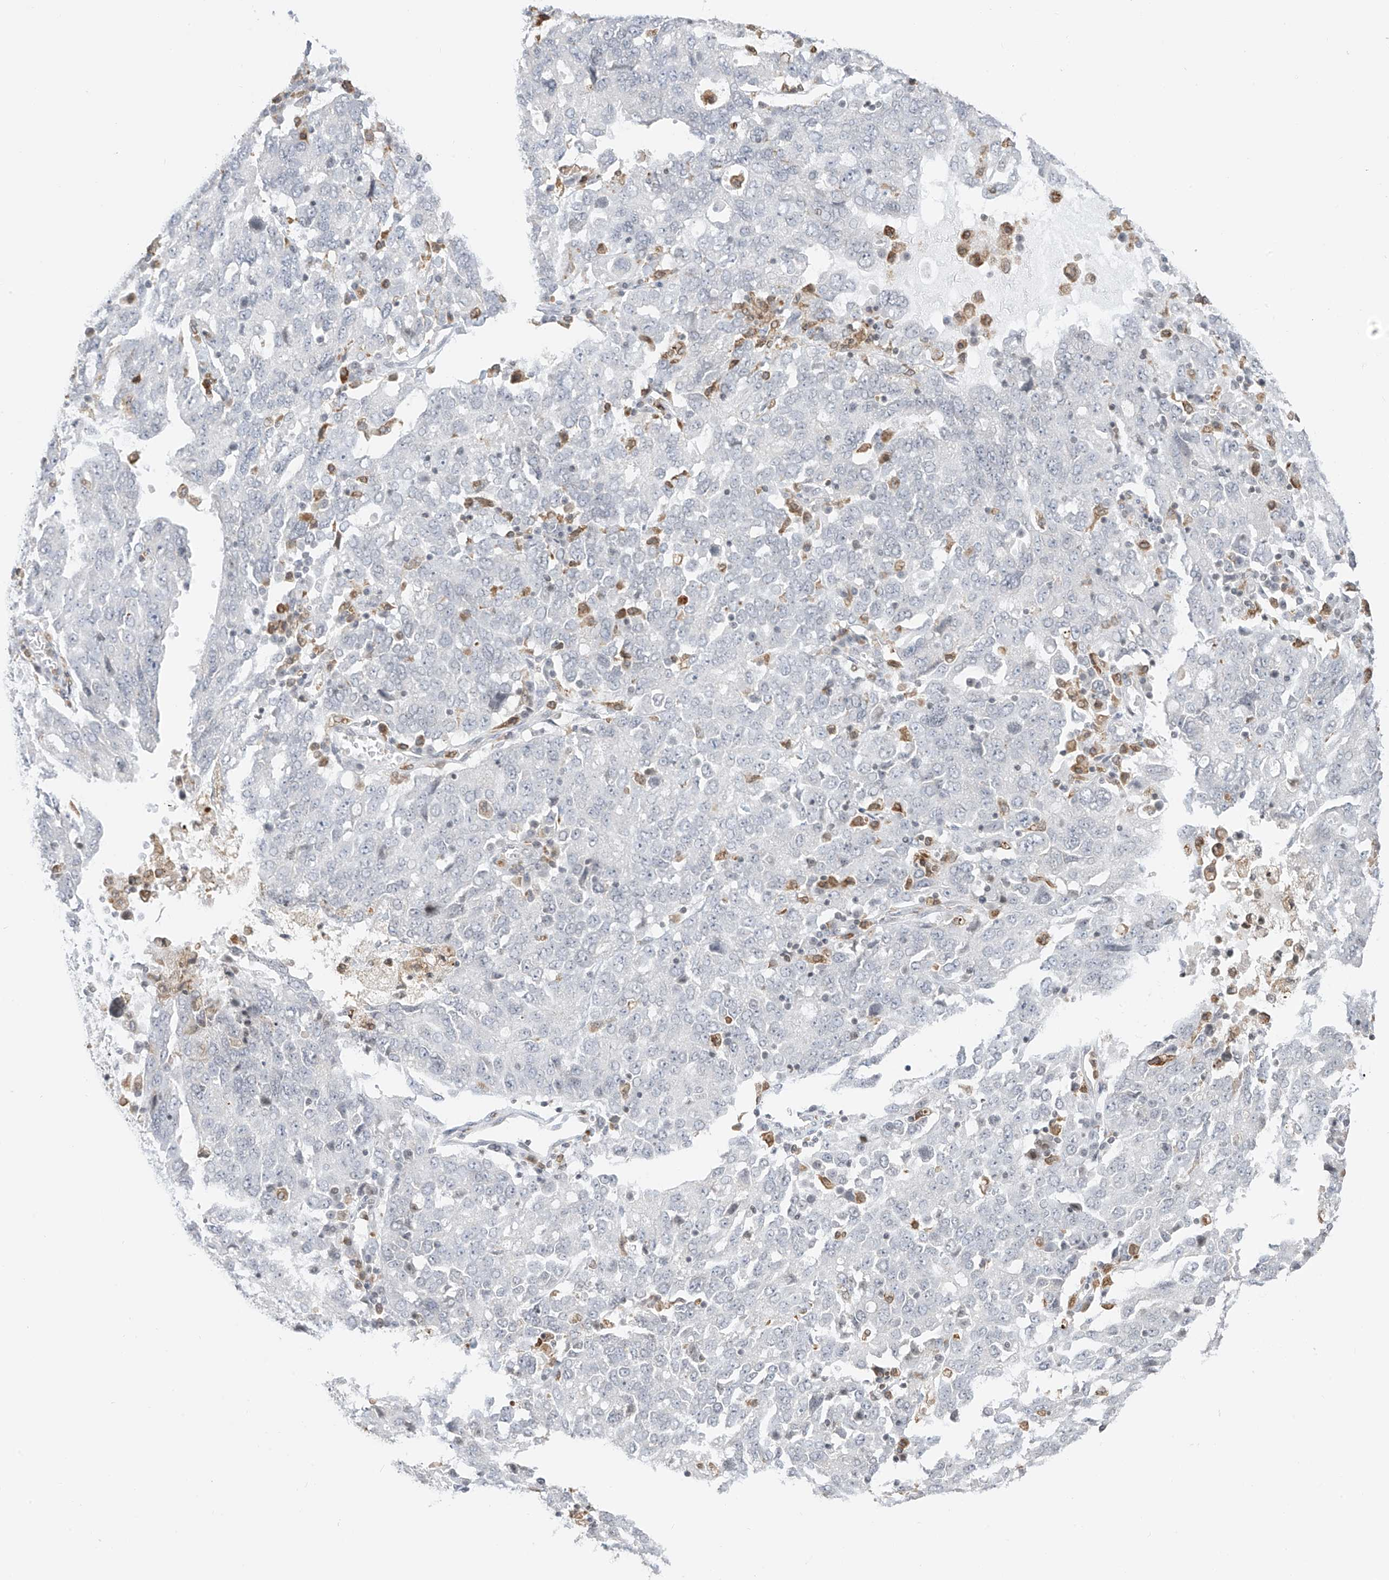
{"staining": {"intensity": "negative", "quantity": "none", "location": "none"}, "tissue": "ovarian cancer", "cell_type": "Tumor cells", "image_type": "cancer", "snomed": [{"axis": "morphology", "description": "Carcinoma, endometroid"}, {"axis": "topography", "description": "Ovary"}], "caption": "Ovarian endometroid carcinoma stained for a protein using immunohistochemistry reveals no expression tumor cells.", "gene": "TBXAS1", "patient": {"sex": "female", "age": 62}}